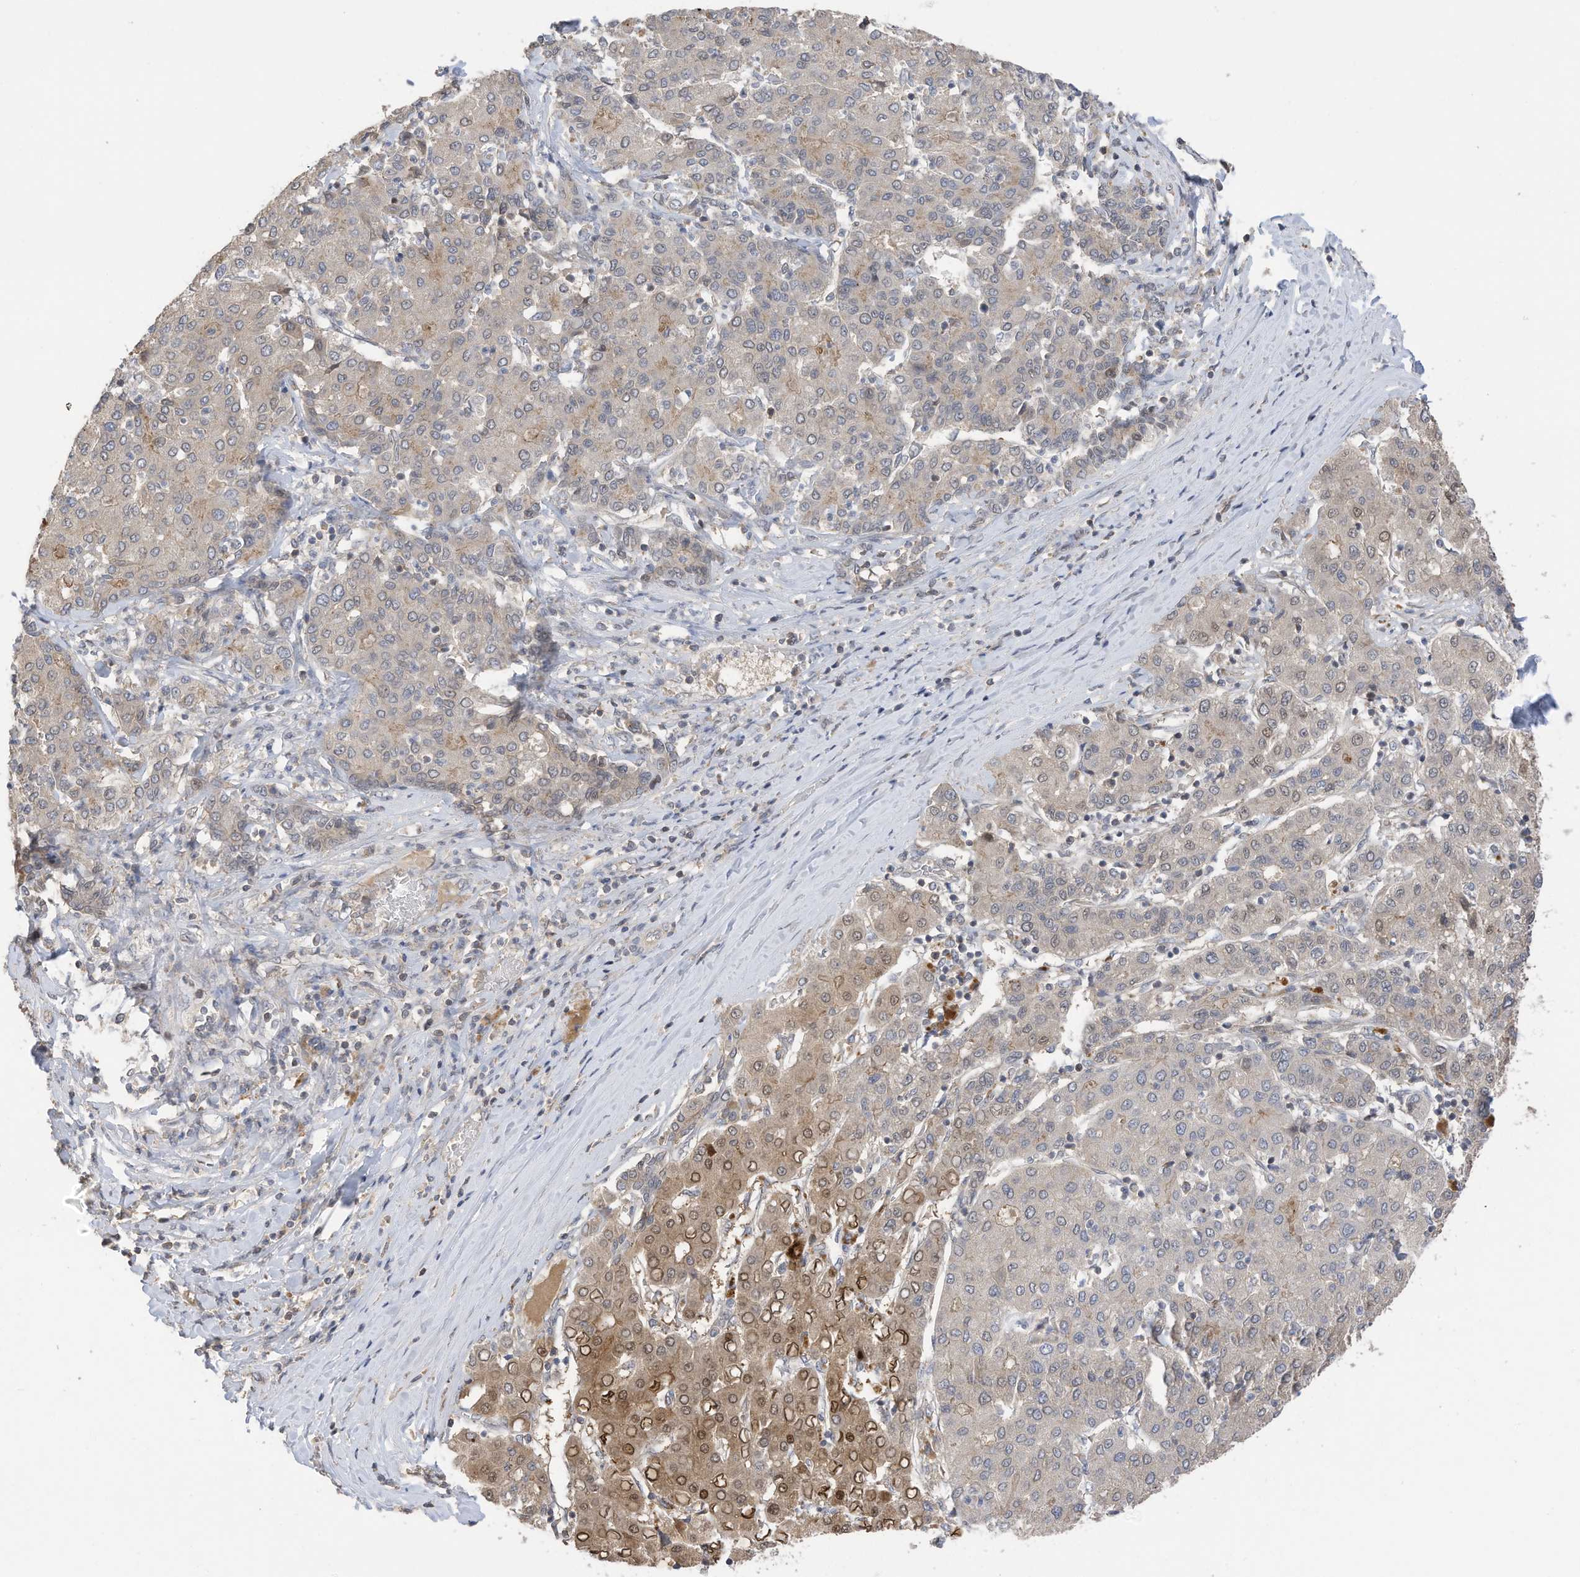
{"staining": {"intensity": "moderate", "quantity": "<25%", "location": "cytoplasmic/membranous,nuclear"}, "tissue": "liver cancer", "cell_type": "Tumor cells", "image_type": "cancer", "snomed": [{"axis": "morphology", "description": "Carcinoma, Hepatocellular, NOS"}, {"axis": "topography", "description": "Liver"}], "caption": "Liver cancer stained with DAB immunohistochemistry exhibits low levels of moderate cytoplasmic/membranous and nuclear positivity in approximately <25% of tumor cells.", "gene": "REC8", "patient": {"sex": "male", "age": 65}}